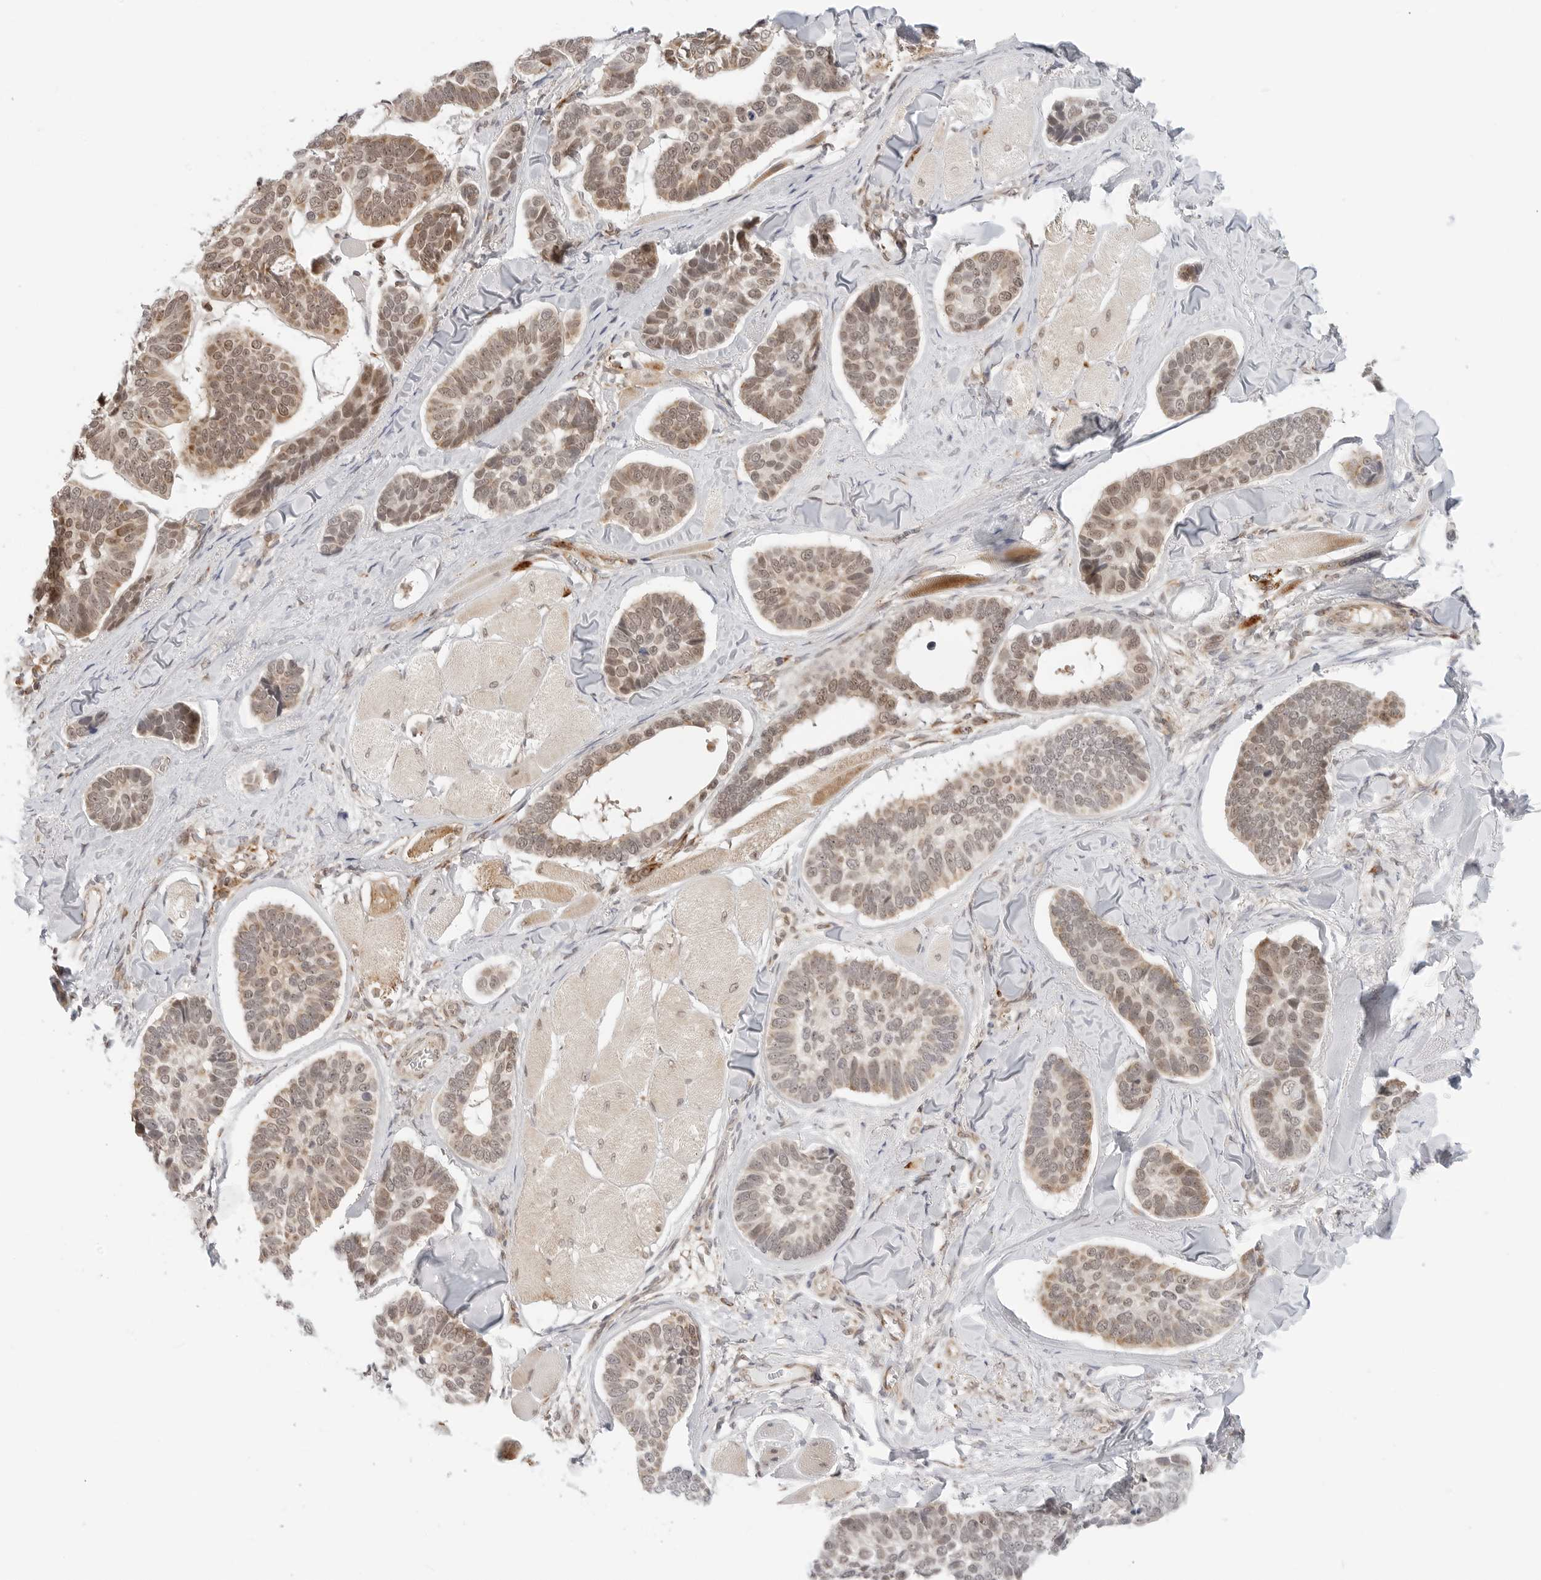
{"staining": {"intensity": "moderate", "quantity": "25%-75%", "location": "cytoplasmic/membranous,nuclear"}, "tissue": "skin cancer", "cell_type": "Tumor cells", "image_type": "cancer", "snomed": [{"axis": "morphology", "description": "Basal cell carcinoma"}, {"axis": "topography", "description": "Skin"}], "caption": "Moderate cytoplasmic/membranous and nuclear positivity is identified in about 25%-75% of tumor cells in basal cell carcinoma (skin).", "gene": "POLR3GL", "patient": {"sex": "male", "age": 62}}